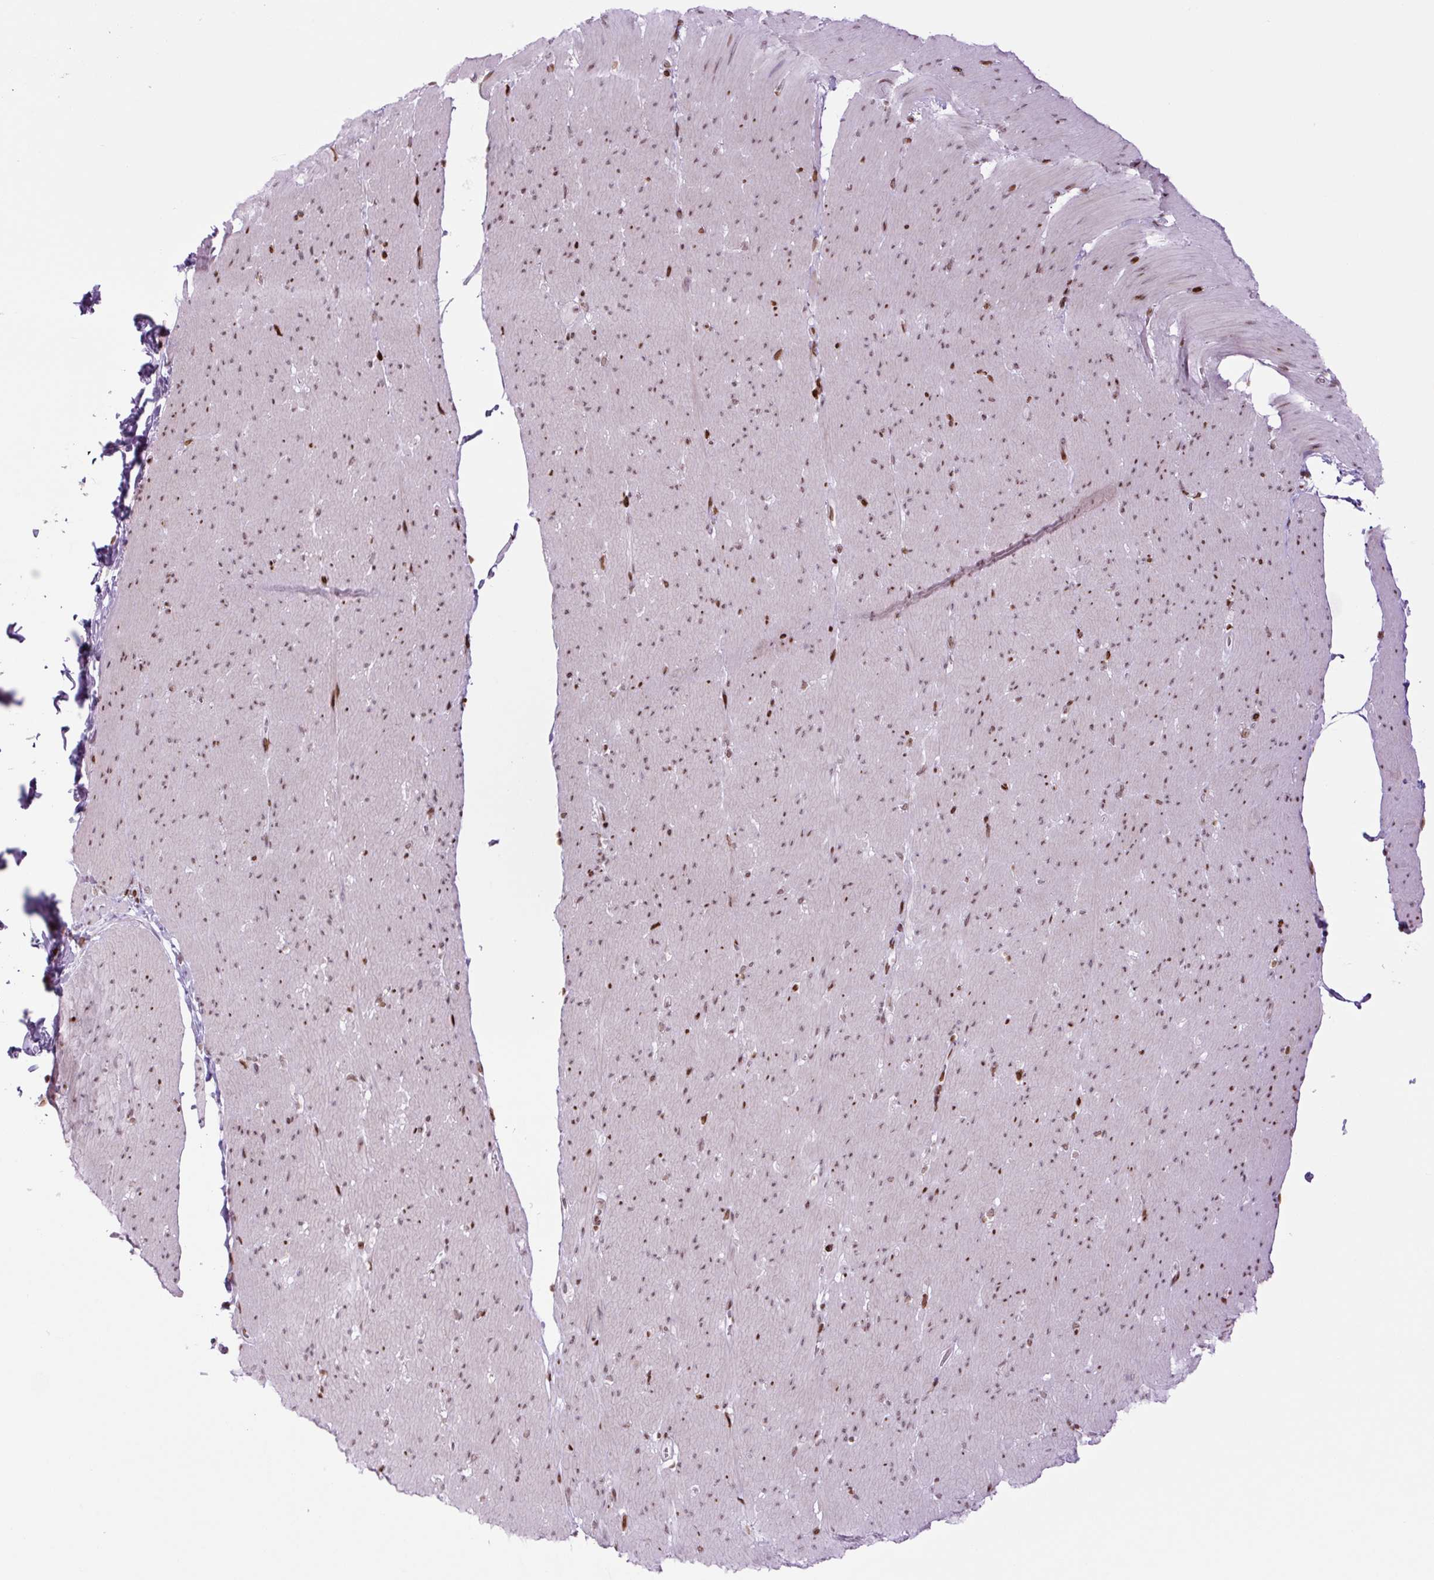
{"staining": {"intensity": "weak", "quantity": ">75%", "location": "nuclear"}, "tissue": "smooth muscle", "cell_type": "Smooth muscle cells", "image_type": "normal", "snomed": [{"axis": "morphology", "description": "Normal tissue, NOS"}, {"axis": "topography", "description": "Smooth muscle"}, {"axis": "topography", "description": "Rectum"}], "caption": "An immunohistochemistry micrograph of normal tissue is shown. Protein staining in brown labels weak nuclear positivity in smooth muscle within smooth muscle cells. (Stains: DAB in brown, nuclei in blue, Microscopy: brightfield microscopy at high magnification).", "gene": "H1", "patient": {"sex": "male", "age": 53}}